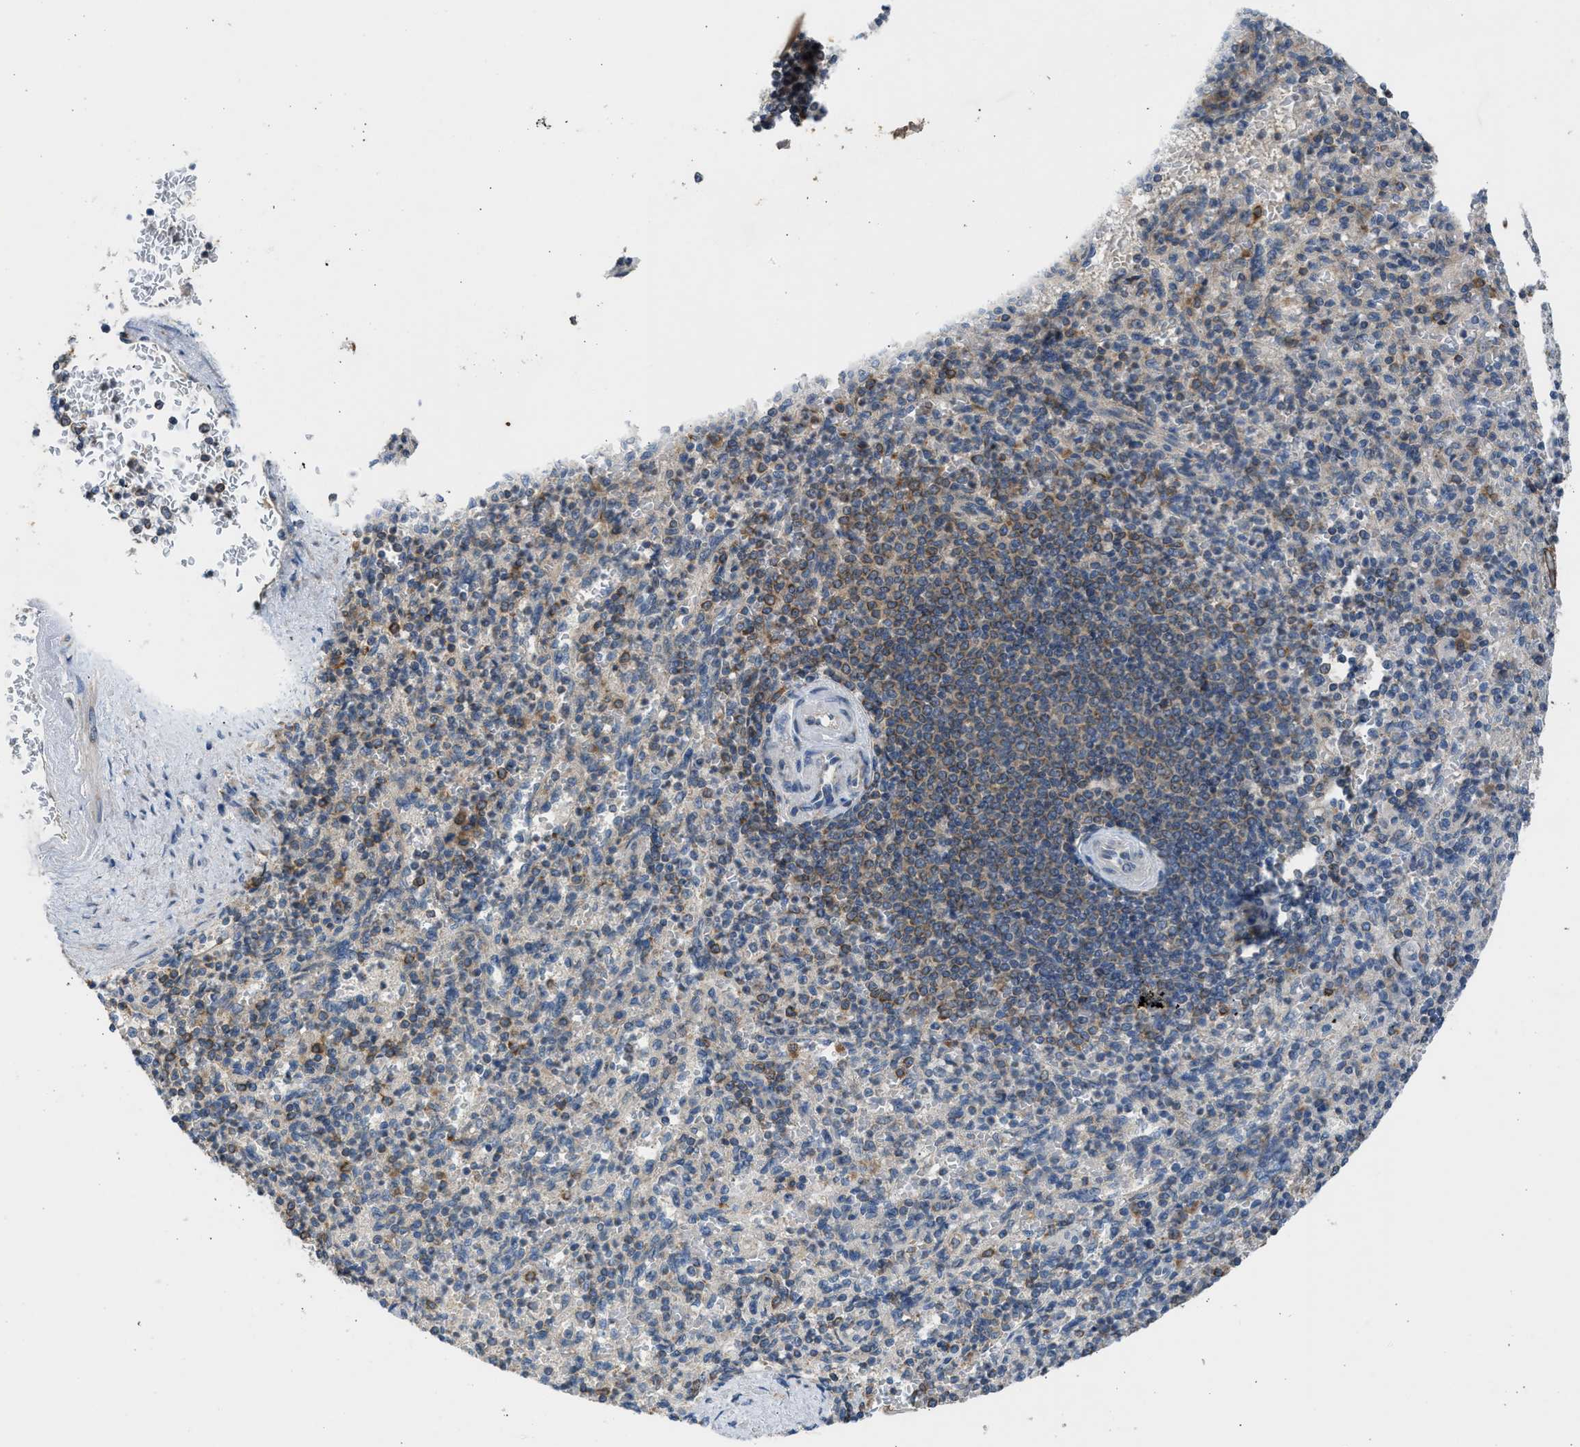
{"staining": {"intensity": "weak", "quantity": "25%-75%", "location": "cytoplasmic/membranous"}, "tissue": "spleen", "cell_type": "Cells in red pulp", "image_type": "normal", "snomed": [{"axis": "morphology", "description": "Normal tissue, NOS"}, {"axis": "topography", "description": "Spleen"}], "caption": "Approximately 25%-75% of cells in red pulp in unremarkable spleen exhibit weak cytoplasmic/membranous protein expression as visualized by brown immunohistochemical staining.", "gene": "CYP1A1", "patient": {"sex": "female", "age": 74}}